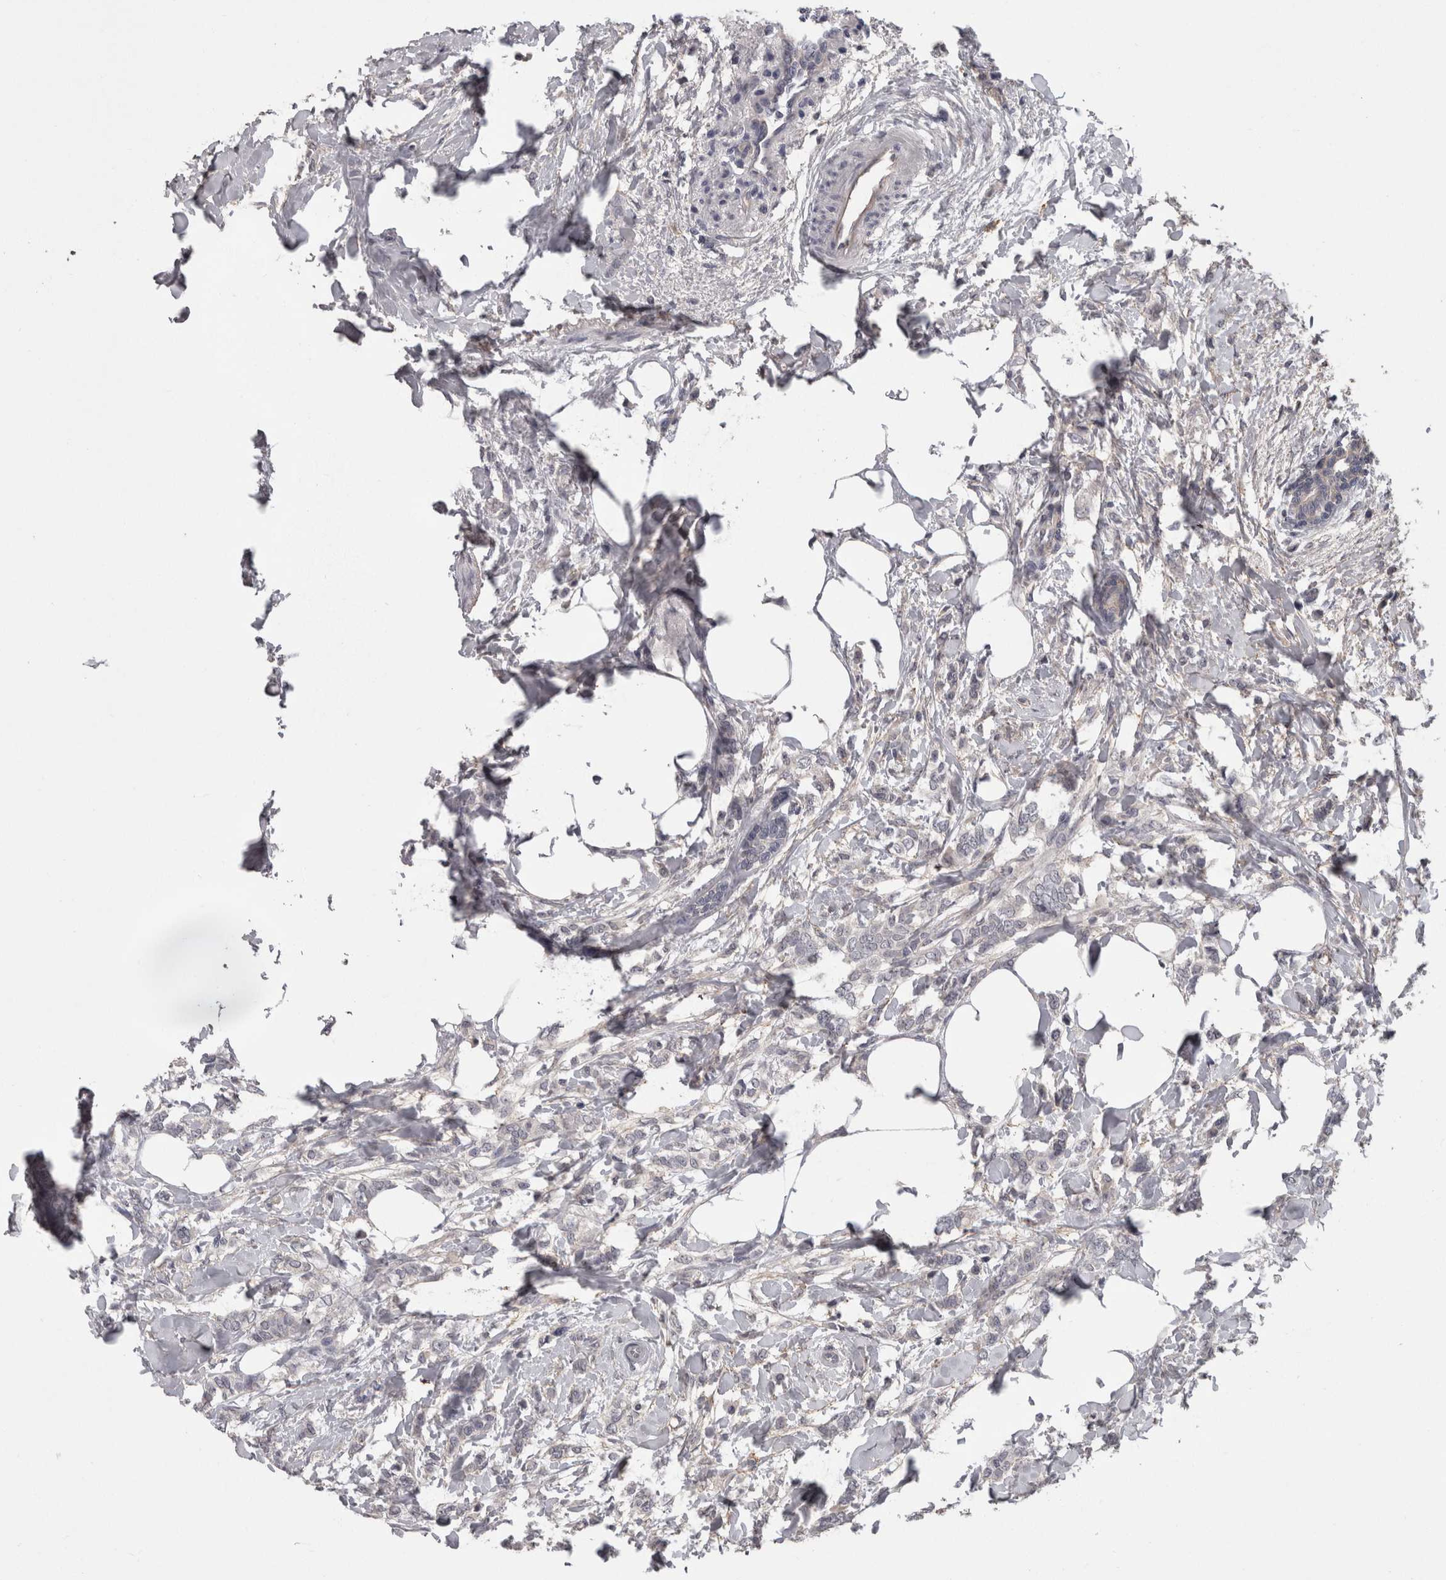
{"staining": {"intensity": "negative", "quantity": "none", "location": "none"}, "tissue": "breast cancer", "cell_type": "Tumor cells", "image_type": "cancer", "snomed": [{"axis": "morphology", "description": "Lobular carcinoma, in situ"}, {"axis": "morphology", "description": "Lobular carcinoma"}, {"axis": "topography", "description": "Breast"}], "caption": "Immunohistochemistry (IHC) of breast cancer (lobular carcinoma) exhibits no positivity in tumor cells.", "gene": "PON3", "patient": {"sex": "female", "age": 41}}